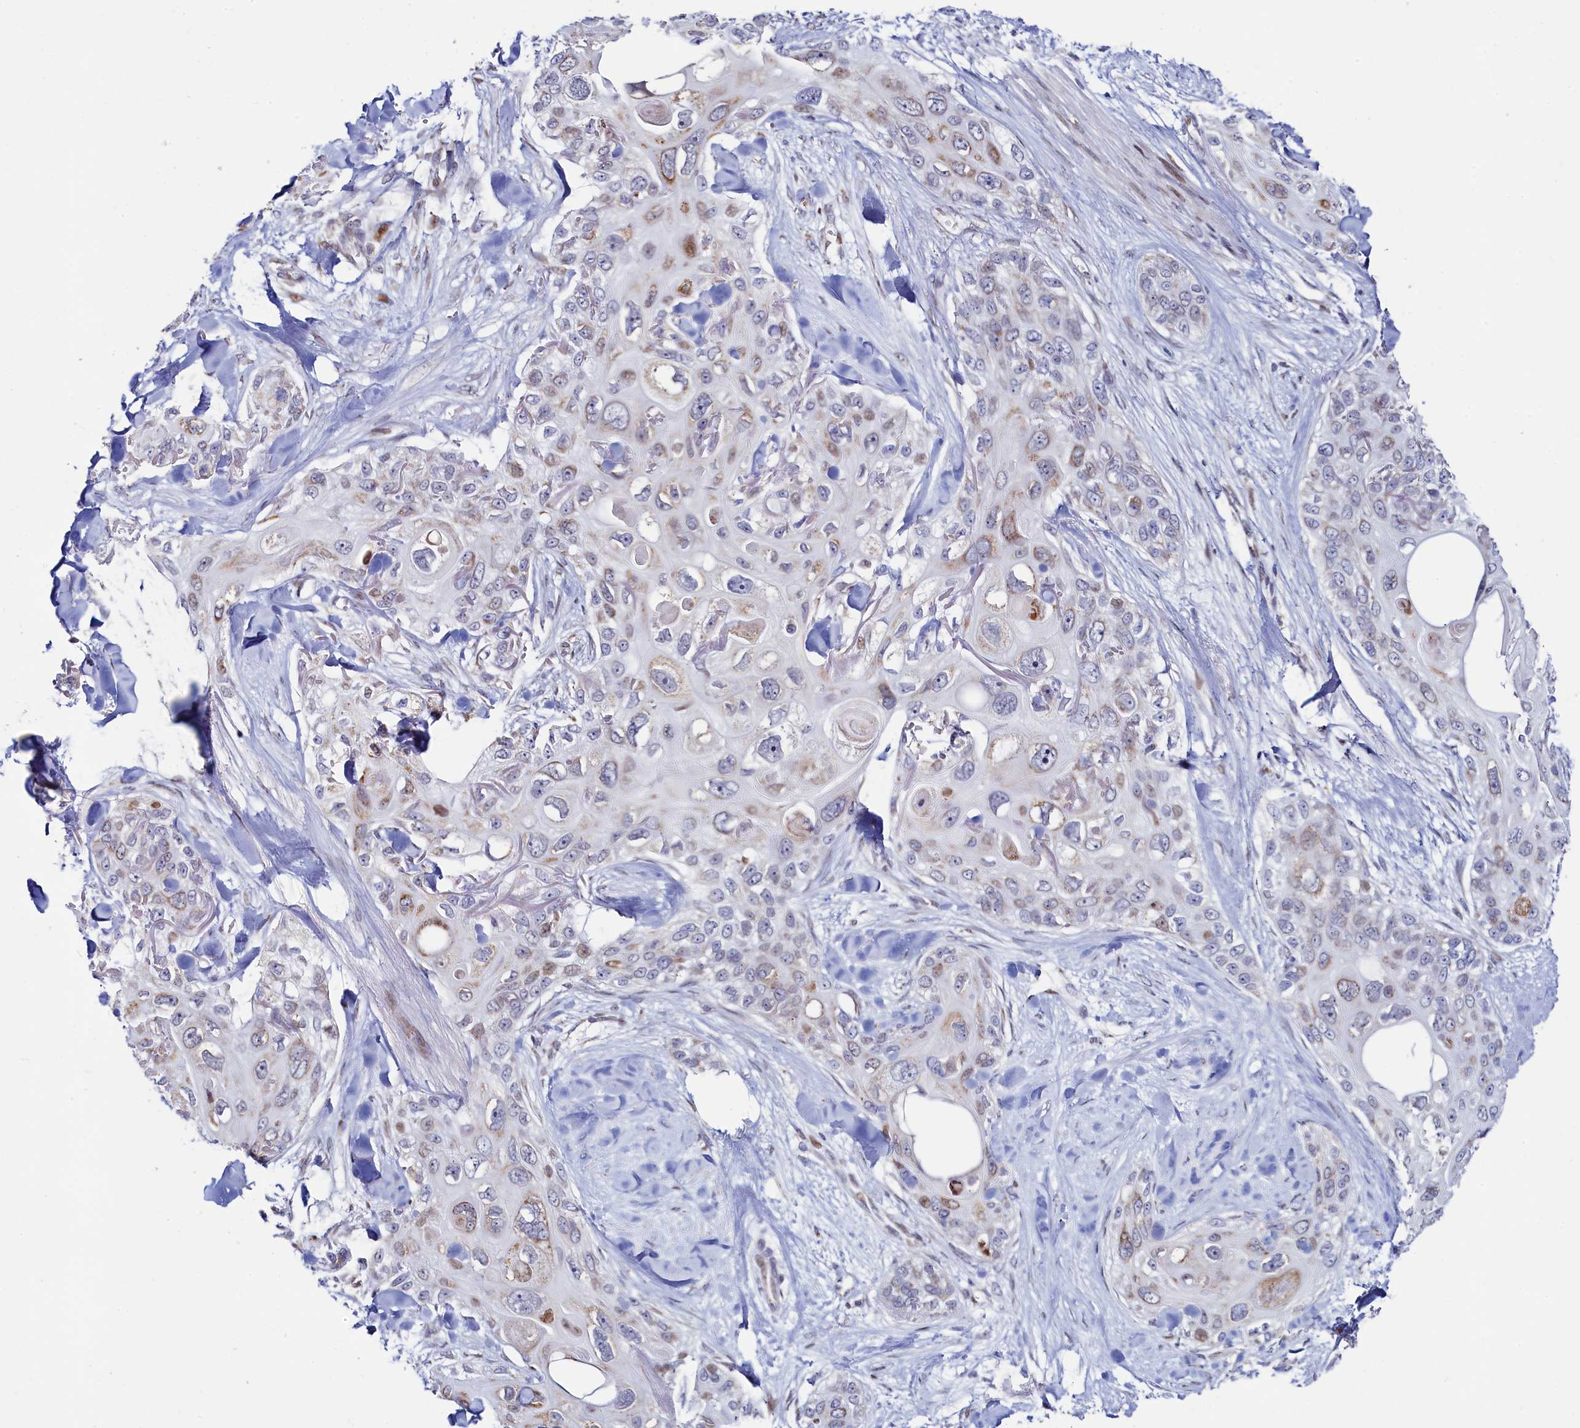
{"staining": {"intensity": "weak", "quantity": "25%-75%", "location": "cytoplasmic/membranous"}, "tissue": "skin cancer", "cell_type": "Tumor cells", "image_type": "cancer", "snomed": [{"axis": "morphology", "description": "Normal tissue, NOS"}, {"axis": "morphology", "description": "Squamous cell carcinoma, NOS"}, {"axis": "topography", "description": "Skin"}], "caption": "Skin cancer (squamous cell carcinoma) stained with DAB (3,3'-diaminobenzidine) IHC displays low levels of weak cytoplasmic/membranous staining in about 25%-75% of tumor cells.", "gene": "HDGFL3", "patient": {"sex": "male", "age": 72}}